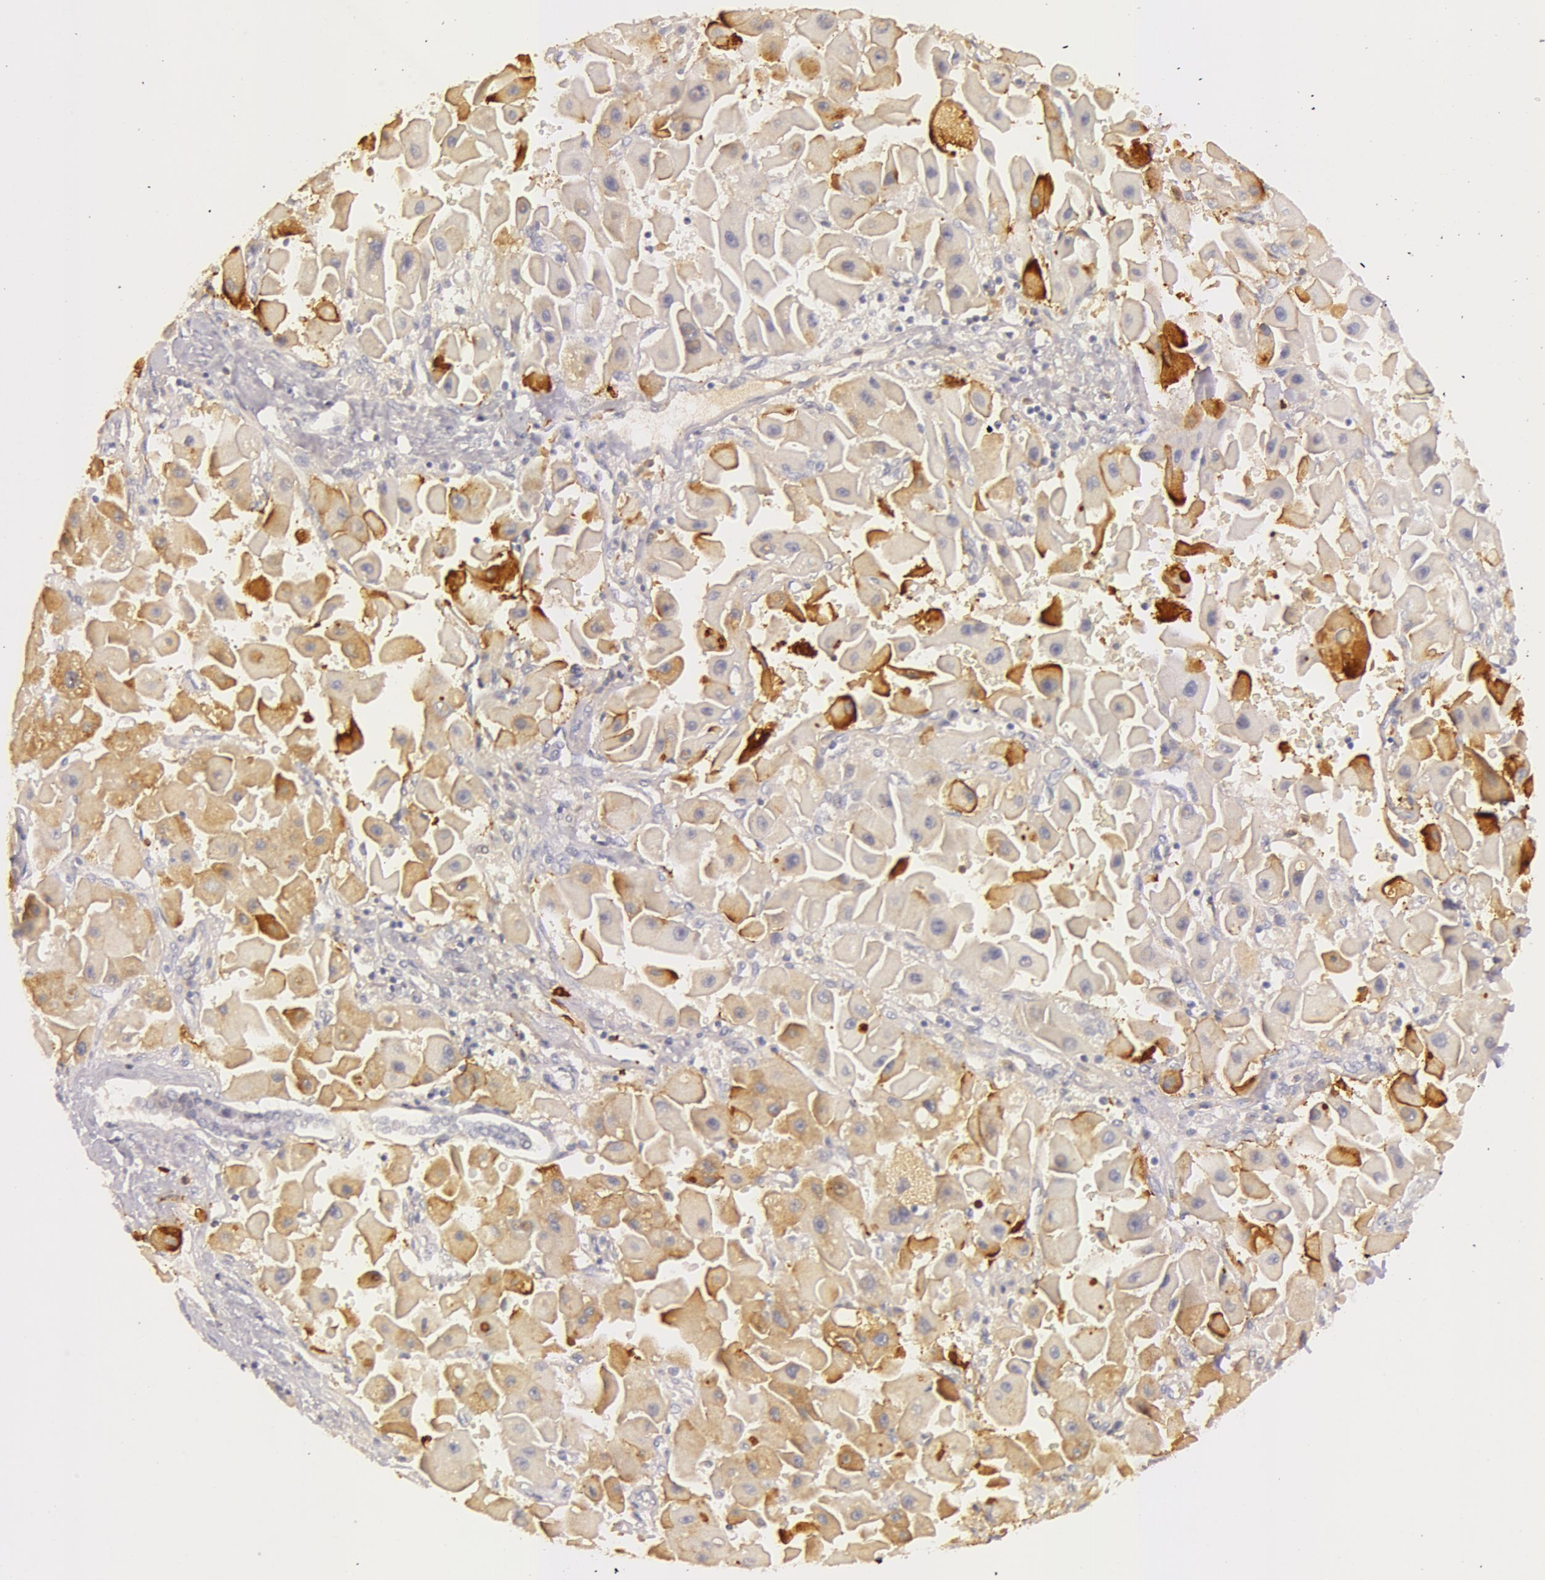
{"staining": {"intensity": "moderate", "quantity": "25%-75%", "location": "cytoplasmic/membranous"}, "tissue": "liver cancer", "cell_type": "Tumor cells", "image_type": "cancer", "snomed": [{"axis": "morphology", "description": "Carcinoma, Hepatocellular, NOS"}, {"axis": "topography", "description": "Liver"}], "caption": "High-power microscopy captured an immunohistochemistry (IHC) photomicrograph of liver hepatocellular carcinoma, revealing moderate cytoplasmic/membranous positivity in approximately 25%-75% of tumor cells. (DAB = brown stain, brightfield microscopy at high magnification).", "gene": "C4BPA", "patient": {"sex": "male", "age": 24}}